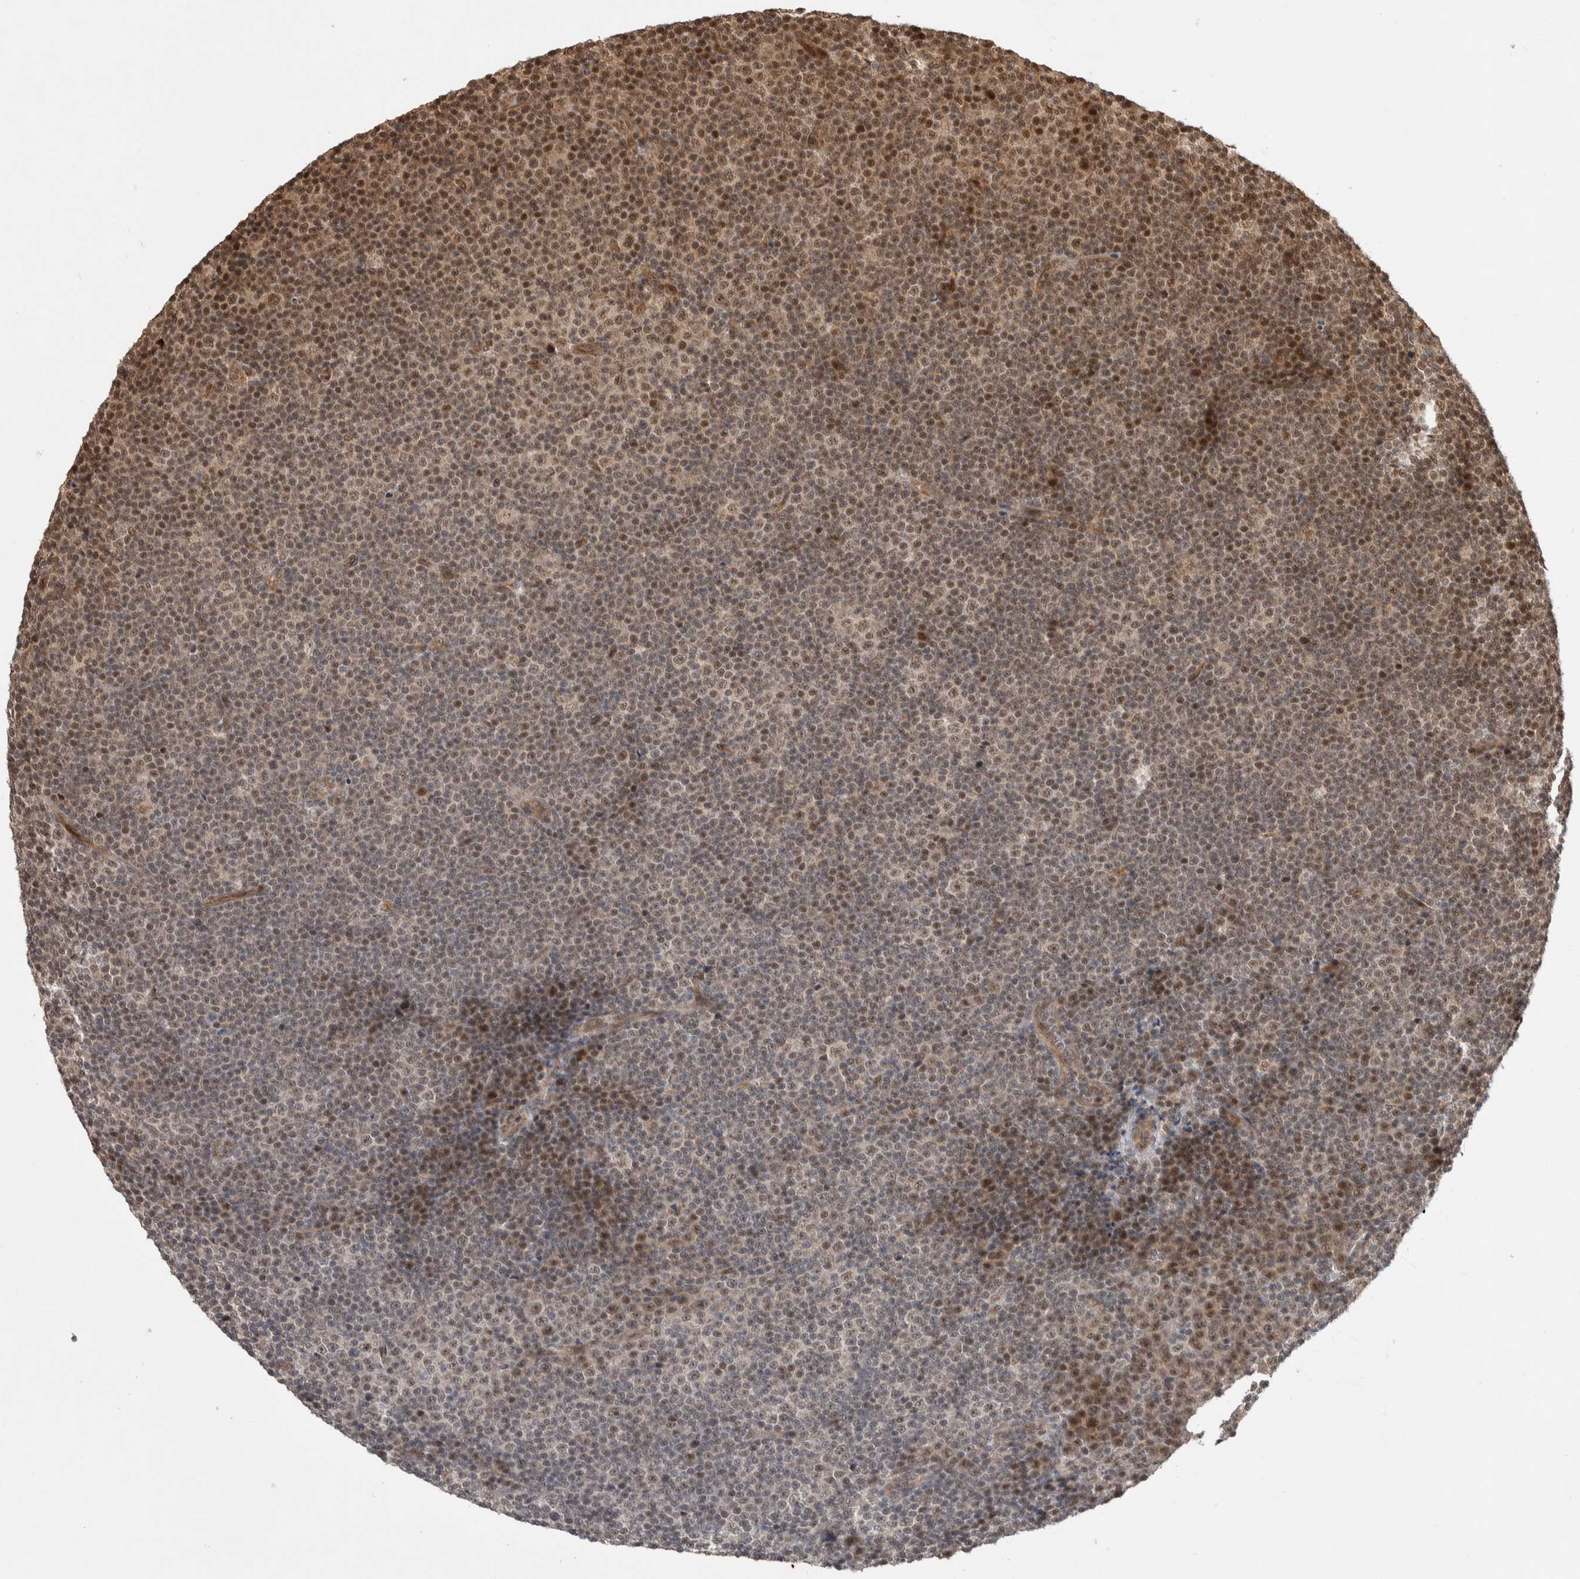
{"staining": {"intensity": "moderate", "quantity": "25%-75%", "location": "nuclear"}, "tissue": "lymphoma", "cell_type": "Tumor cells", "image_type": "cancer", "snomed": [{"axis": "morphology", "description": "Malignant lymphoma, non-Hodgkin's type, Low grade"}, {"axis": "topography", "description": "Lymph node"}], "caption": "Moderate nuclear staining for a protein is present in approximately 25%-75% of tumor cells of low-grade malignant lymphoma, non-Hodgkin's type using immunohistochemistry (IHC).", "gene": "TOR1B", "patient": {"sex": "female", "age": 67}}